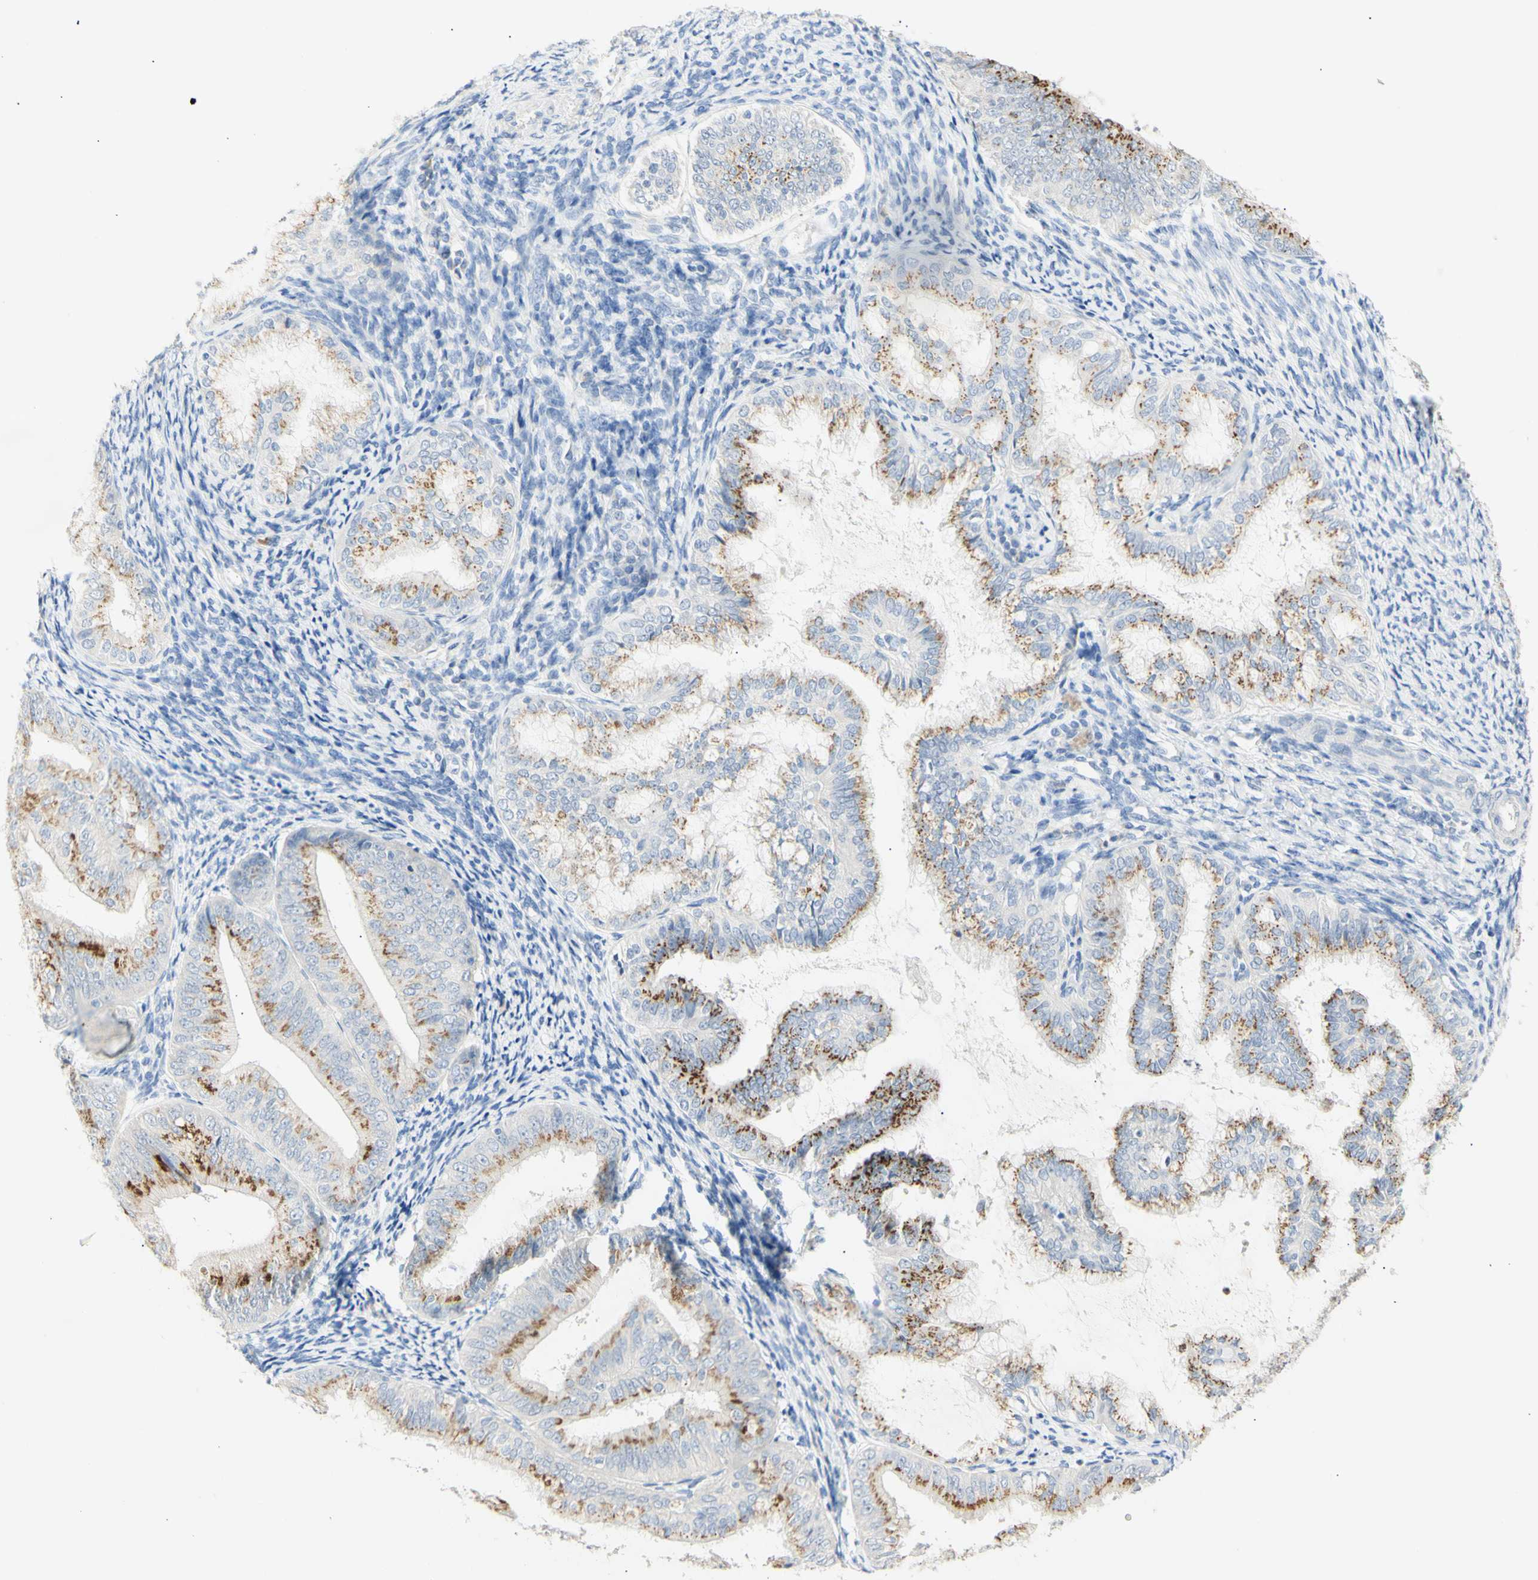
{"staining": {"intensity": "moderate", "quantity": ">75%", "location": "cytoplasmic/membranous"}, "tissue": "endometrial cancer", "cell_type": "Tumor cells", "image_type": "cancer", "snomed": [{"axis": "morphology", "description": "Adenocarcinoma, NOS"}, {"axis": "topography", "description": "Endometrium"}], "caption": "DAB (3,3'-diaminobenzidine) immunohistochemical staining of endometrial cancer (adenocarcinoma) displays moderate cytoplasmic/membranous protein expression in about >75% of tumor cells. Using DAB (3,3'-diaminobenzidine) (brown) and hematoxylin (blue) stains, captured at high magnification using brightfield microscopy.", "gene": "B4GALNT3", "patient": {"sex": "female", "age": 63}}